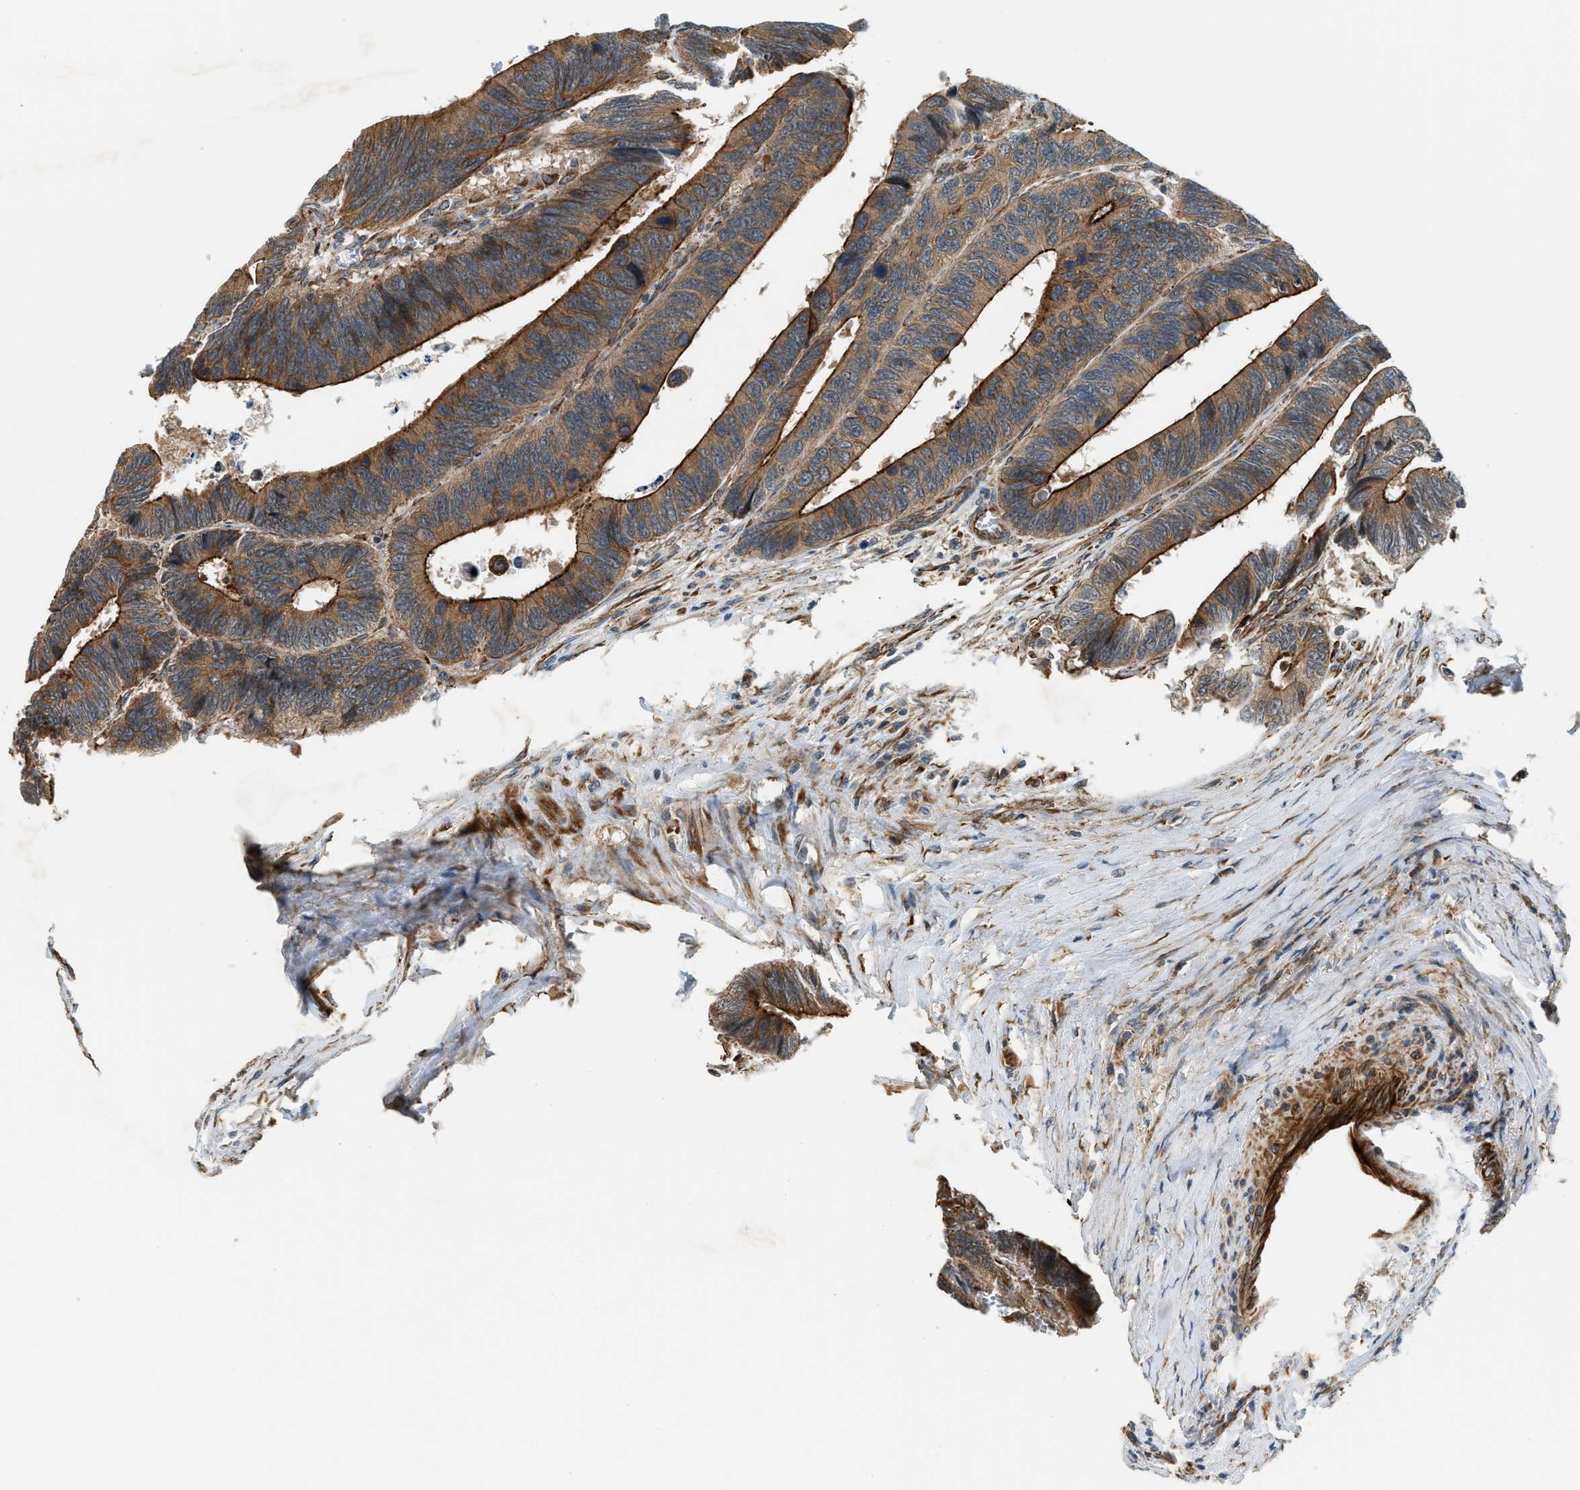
{"staining": {"intensity": "strong", "quantity": ">75%", "location": "cytoplasmic/membranous"}, "tissue": "colorectal cancer", "cell_type": "Tumor cells", "image_type": "cancer", "snomed": [{"axis": "morphology", "description": "Adenocarcinoma, NOS"}, {"axis": "topography", "description": "Colon"}], "caption": "This is an image of immunohistochemistry staining of adenocarcinoma (colorectal), which shows strong positivity in the cytoplasmic/membranous of tumor cells.", "gene": "ALOX12", "patient": {"sex": "male", "age": 72}}